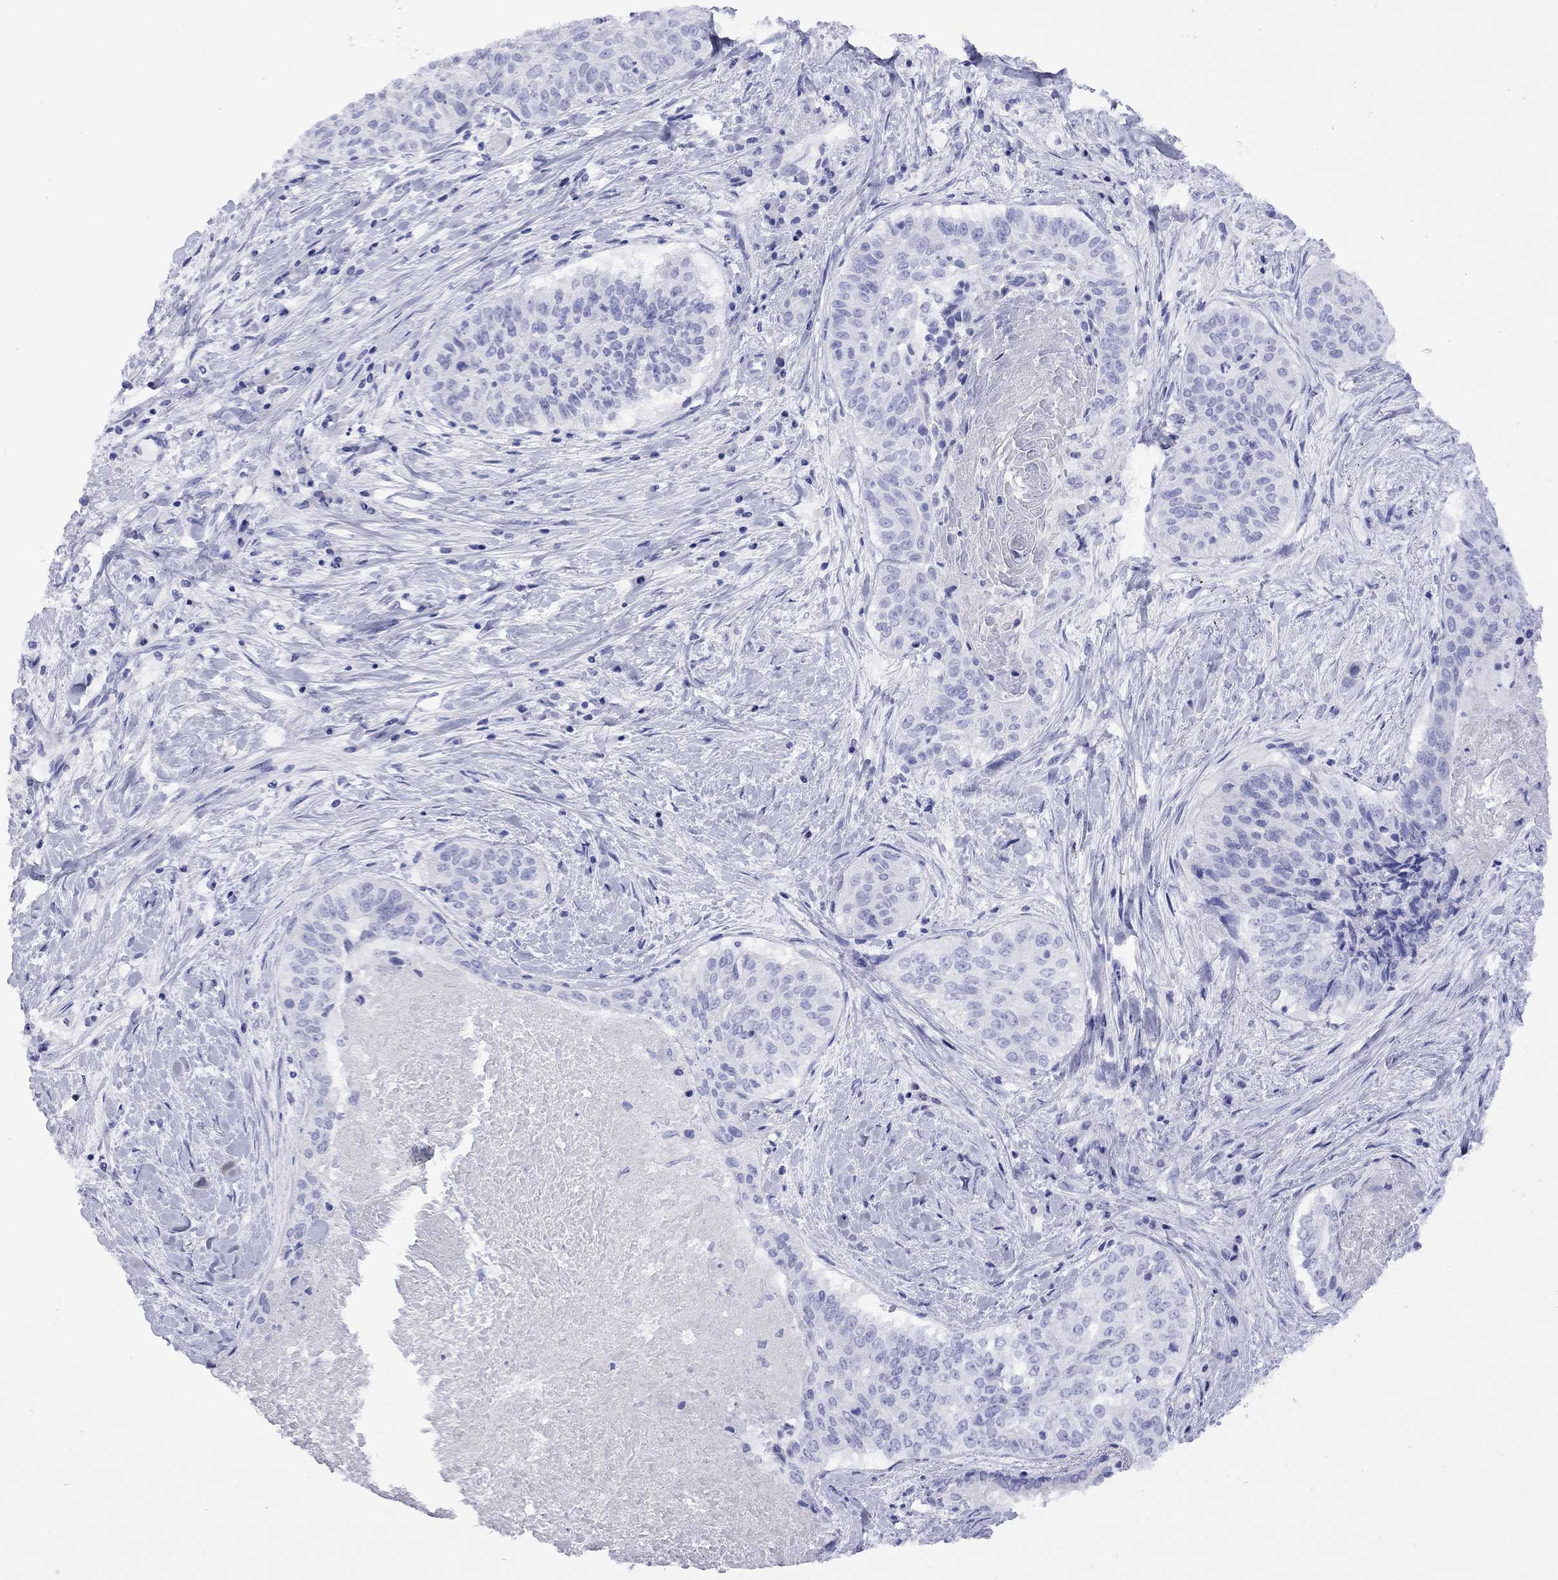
{"staining": {"intensity": "negative", "quantity": "none", "location": "none"}, "tissue": "lung cancer", "cell_type": "Tumor cells", "image_type": "cancer", "snomed": [{"axis": "morphology", "description": "Squamous cell carcinoma, NOS"}, {"axis": "topography", "description": "Lung"}], "caption": "An IHC photomicrograph of lung cancer (squamous cell carcinoma) is shown. There is no staining in tumor cells of lung cancer (squamous cell carcinoma). (DAB (3,3'-diaminobenzidine) IHC, high magnification).", "gene": "FIGLA", "patient": {"sex": "male", "age": 64}}